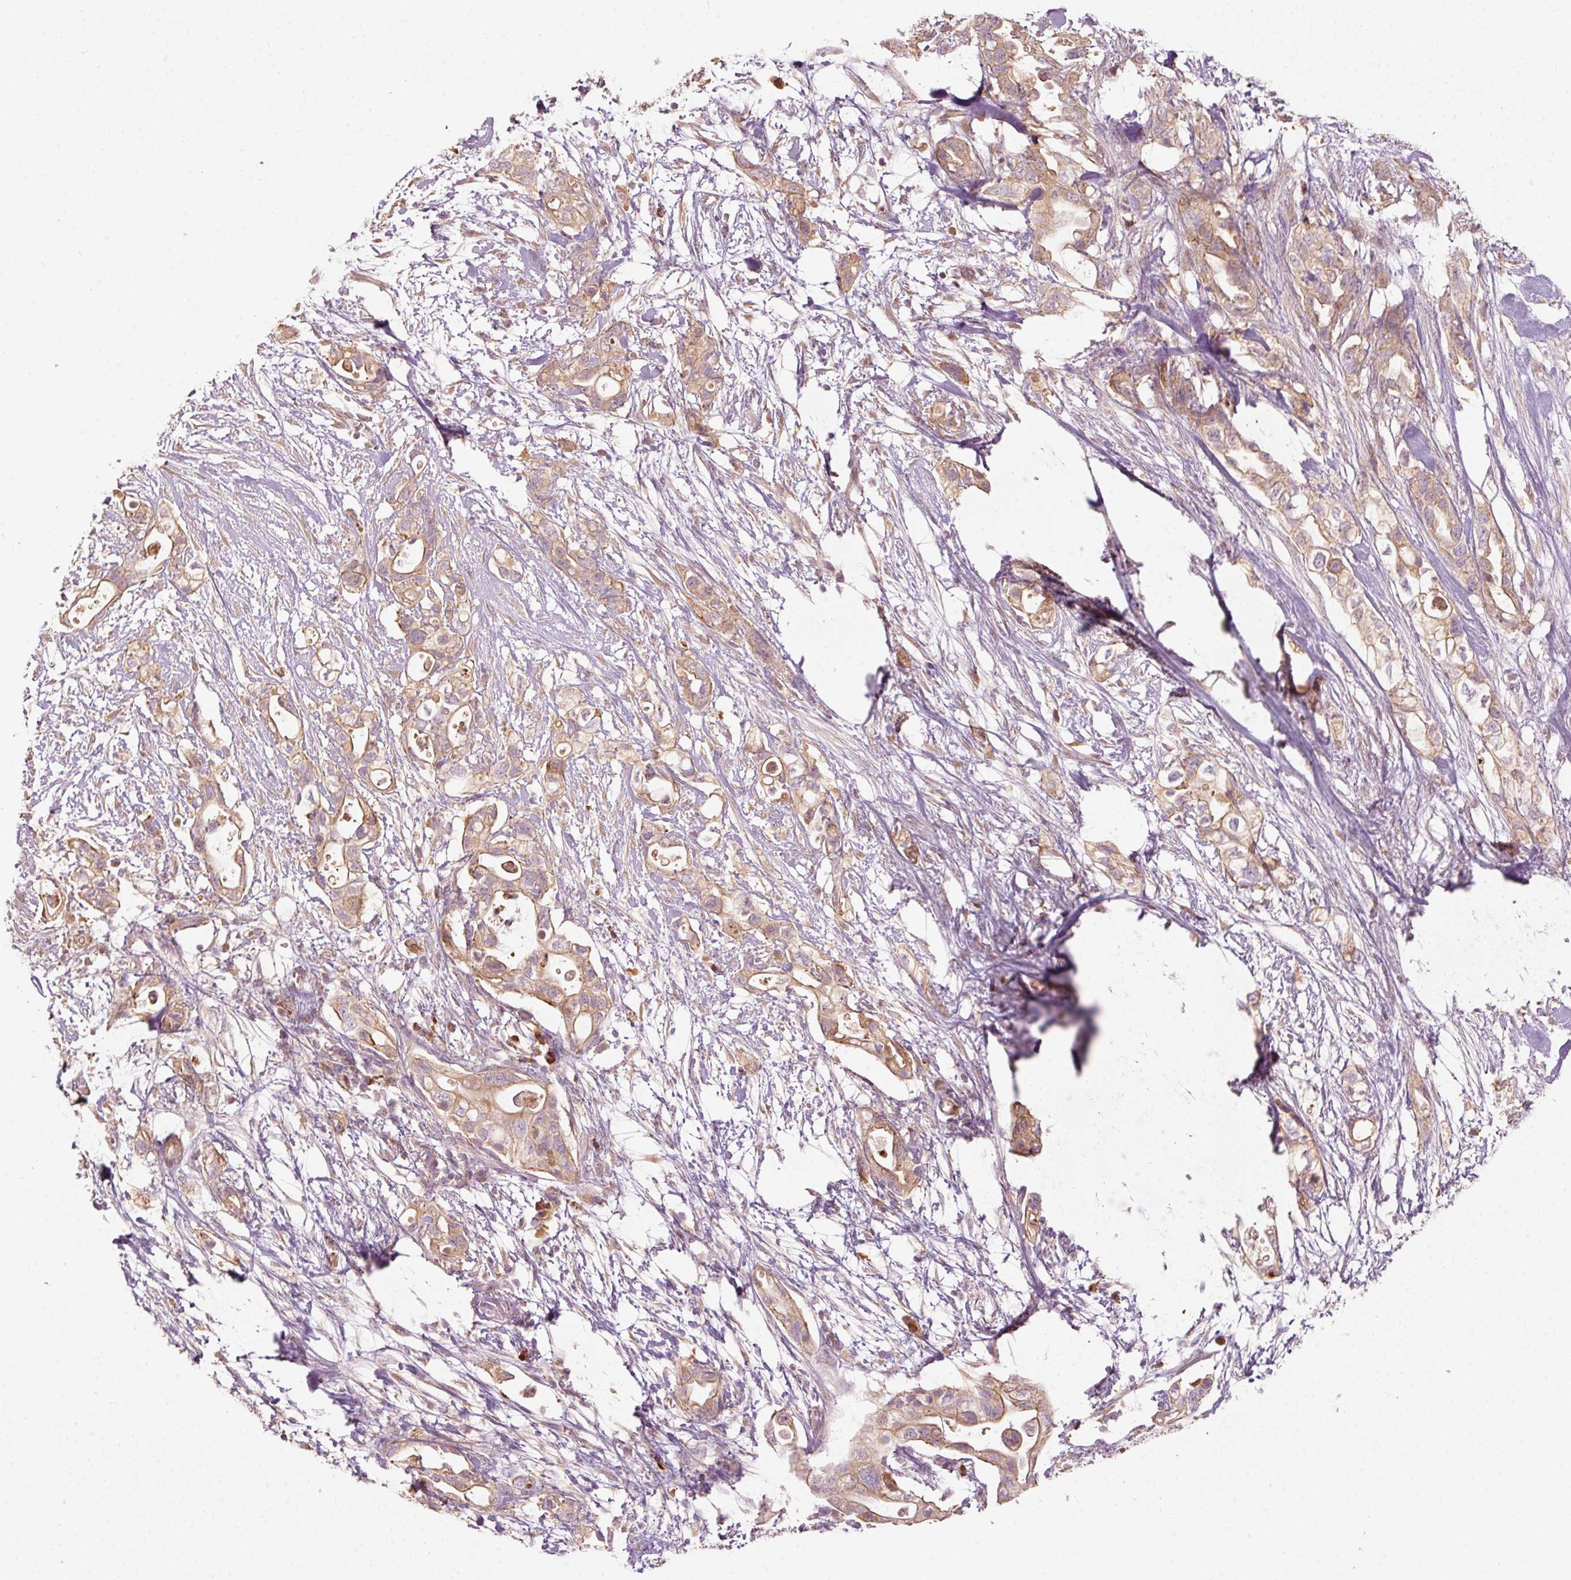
{"staining": {"intensity": "moderate", "quantity": ">75%", "location": "cytoplasmic/membranous"}, "tissue": "pancreatic cancer", "cell_type": "Tumor cells", "image_type": "cancer", "snomed": [{"axis": "morphology", "description": "Adenocarcinoma, NOS"}, {"axis": "topography", "description": "Pancreas"}], "caption": "A histopathology image of human pancreatic cancer stained for a protein shows moderate cytoplasmic/membranous brown staining in tumor cells. Nuclei are stained in blue.", "gene": "MAP10", "patient": {"sex": "female", "age": 72}}